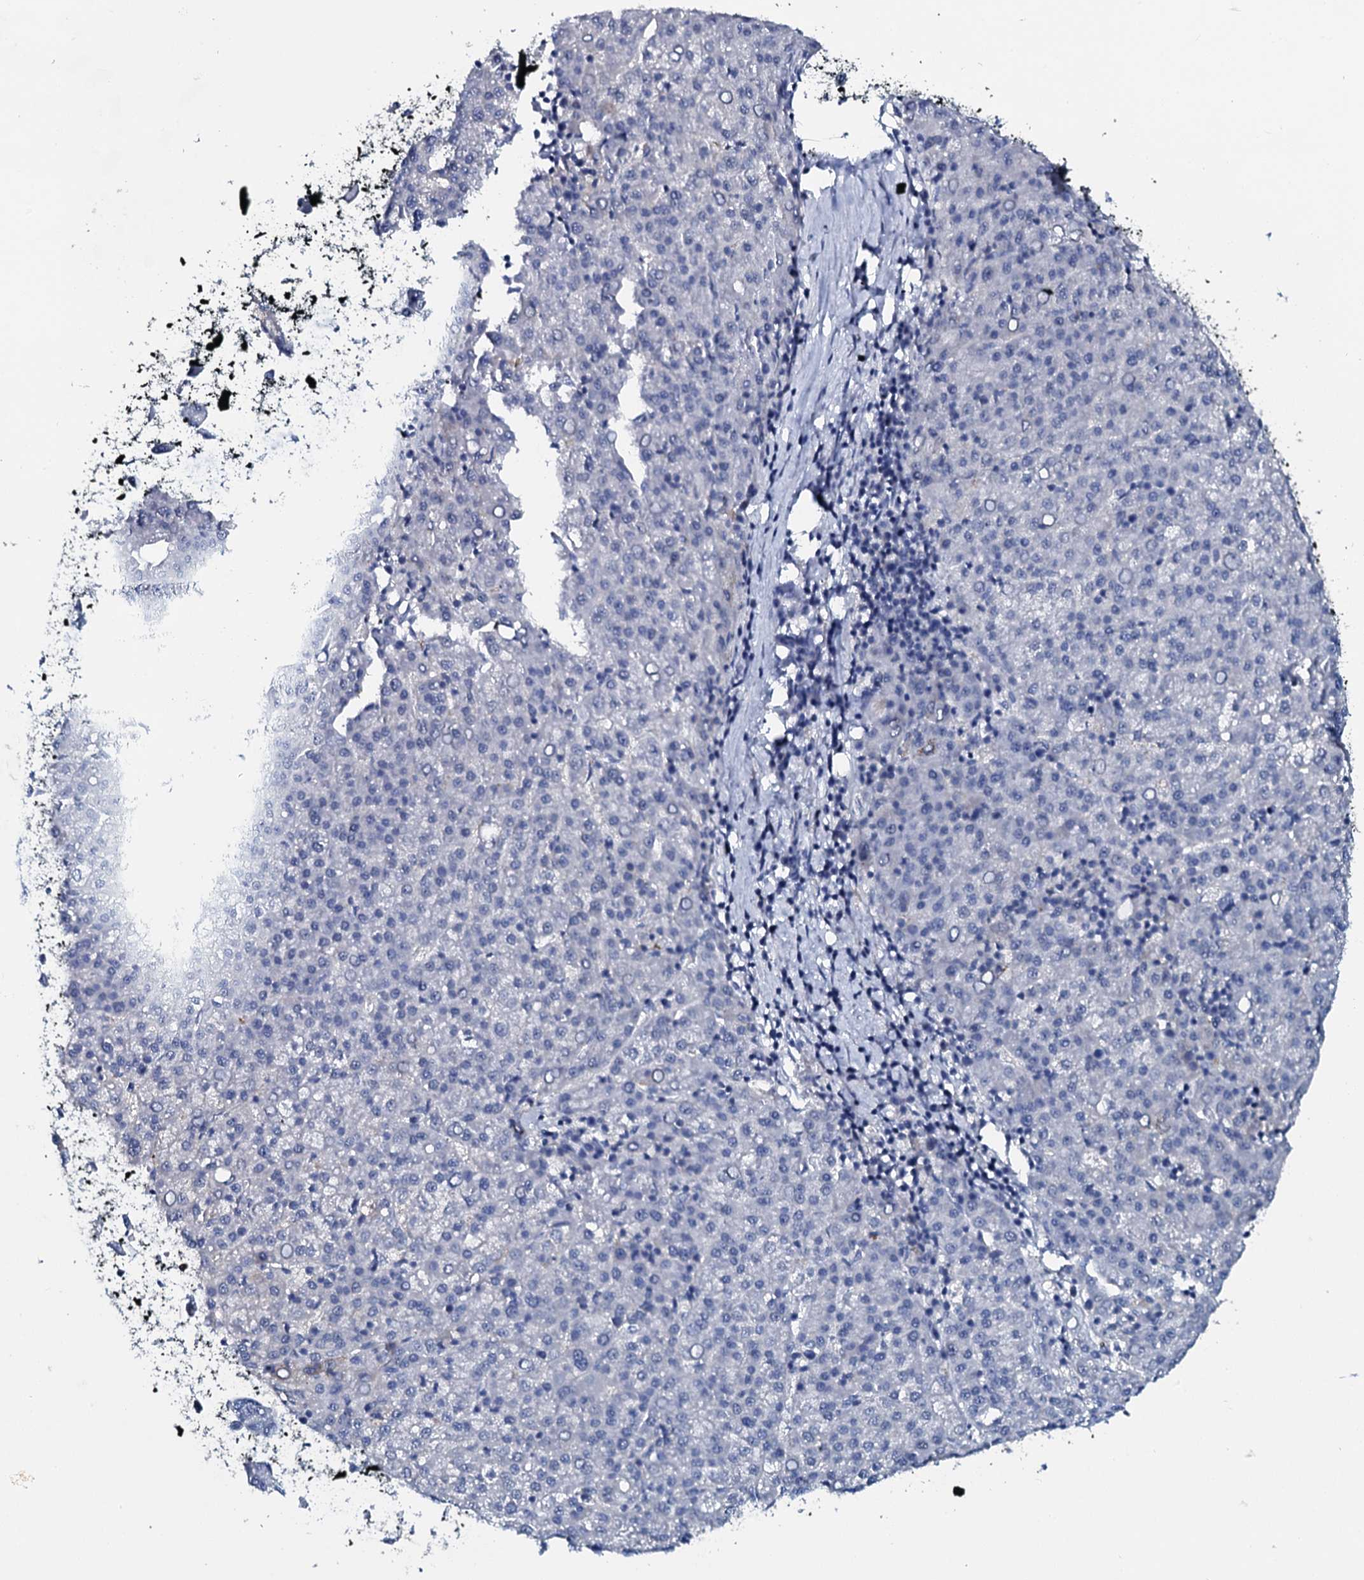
{"staining": {"intensity": "negative", "quantity": "none", "location": "none"}, "tissue": "liver cancer", "cell_type": "Tumor cells", "image_type": "cancer", "snomed": [{"axis": "morphology", "description": "Carcinoma, Hepatocellular, NOS"}, {"axis": "topography", "description": "Liver"}], "caption": "There is no significant expression in tumor cells of liver cancer.", "gene": "SLC4A7", "patient": {"sex": "female", "age": 58}}